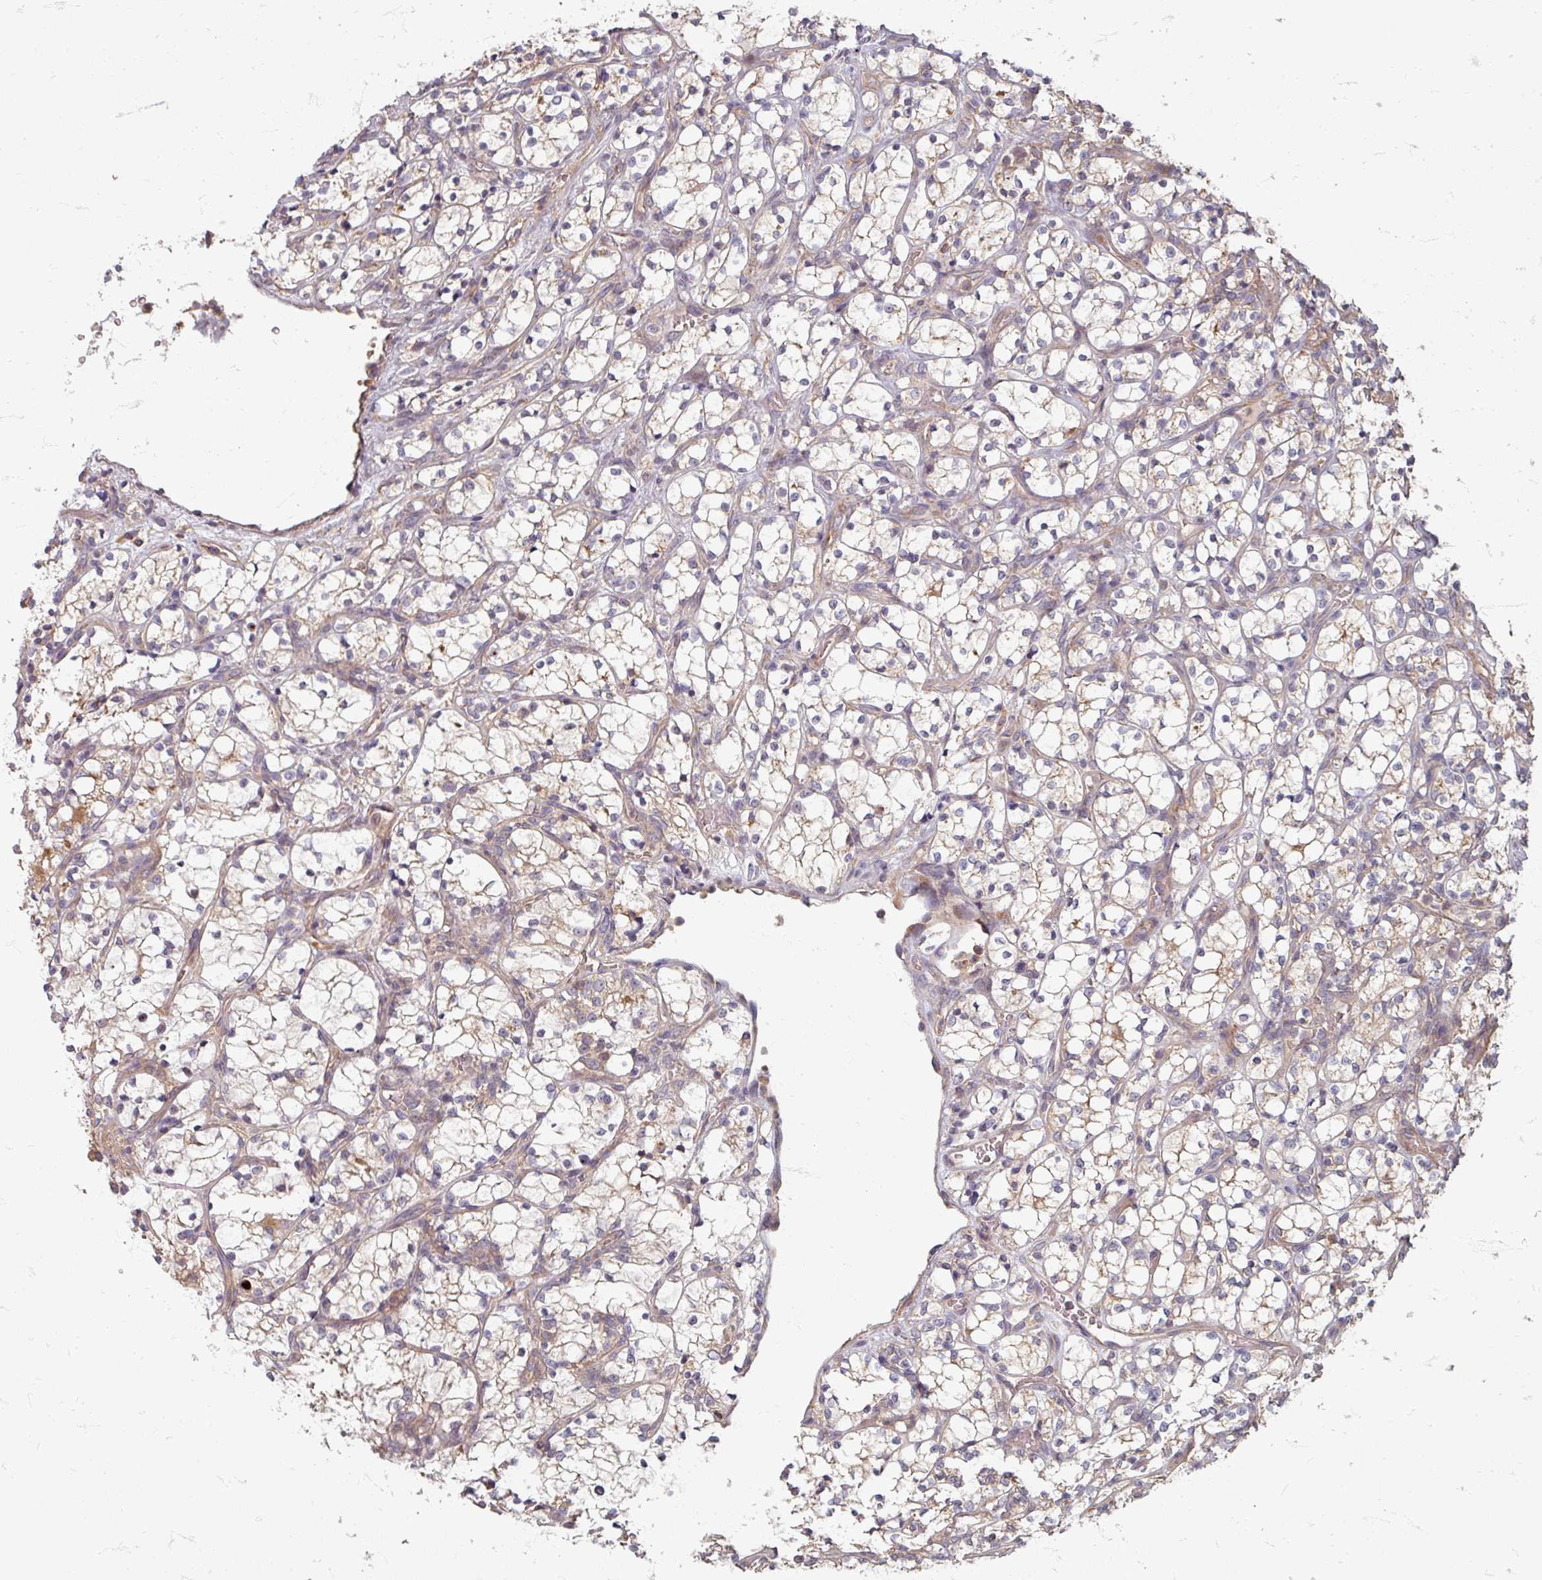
{"staining": {"intensity": "weak", "quantity": "<25%", "location": "cytoplasmic/membranous"}, "tissue": "renal cancer", "cell_type": "Tumor cells", "image_type": "cancer", "snomed": [{"axis": "morphology", "description": "Adenocarcinoma, NOS"}, {"axis": "topography", "description": "Kidney"}], "caption": "A histopathology image of human renal cancer is negative for staining in tumor cells.", "gene": "STAM", "patient": {"sex": "female", "age": 69}}